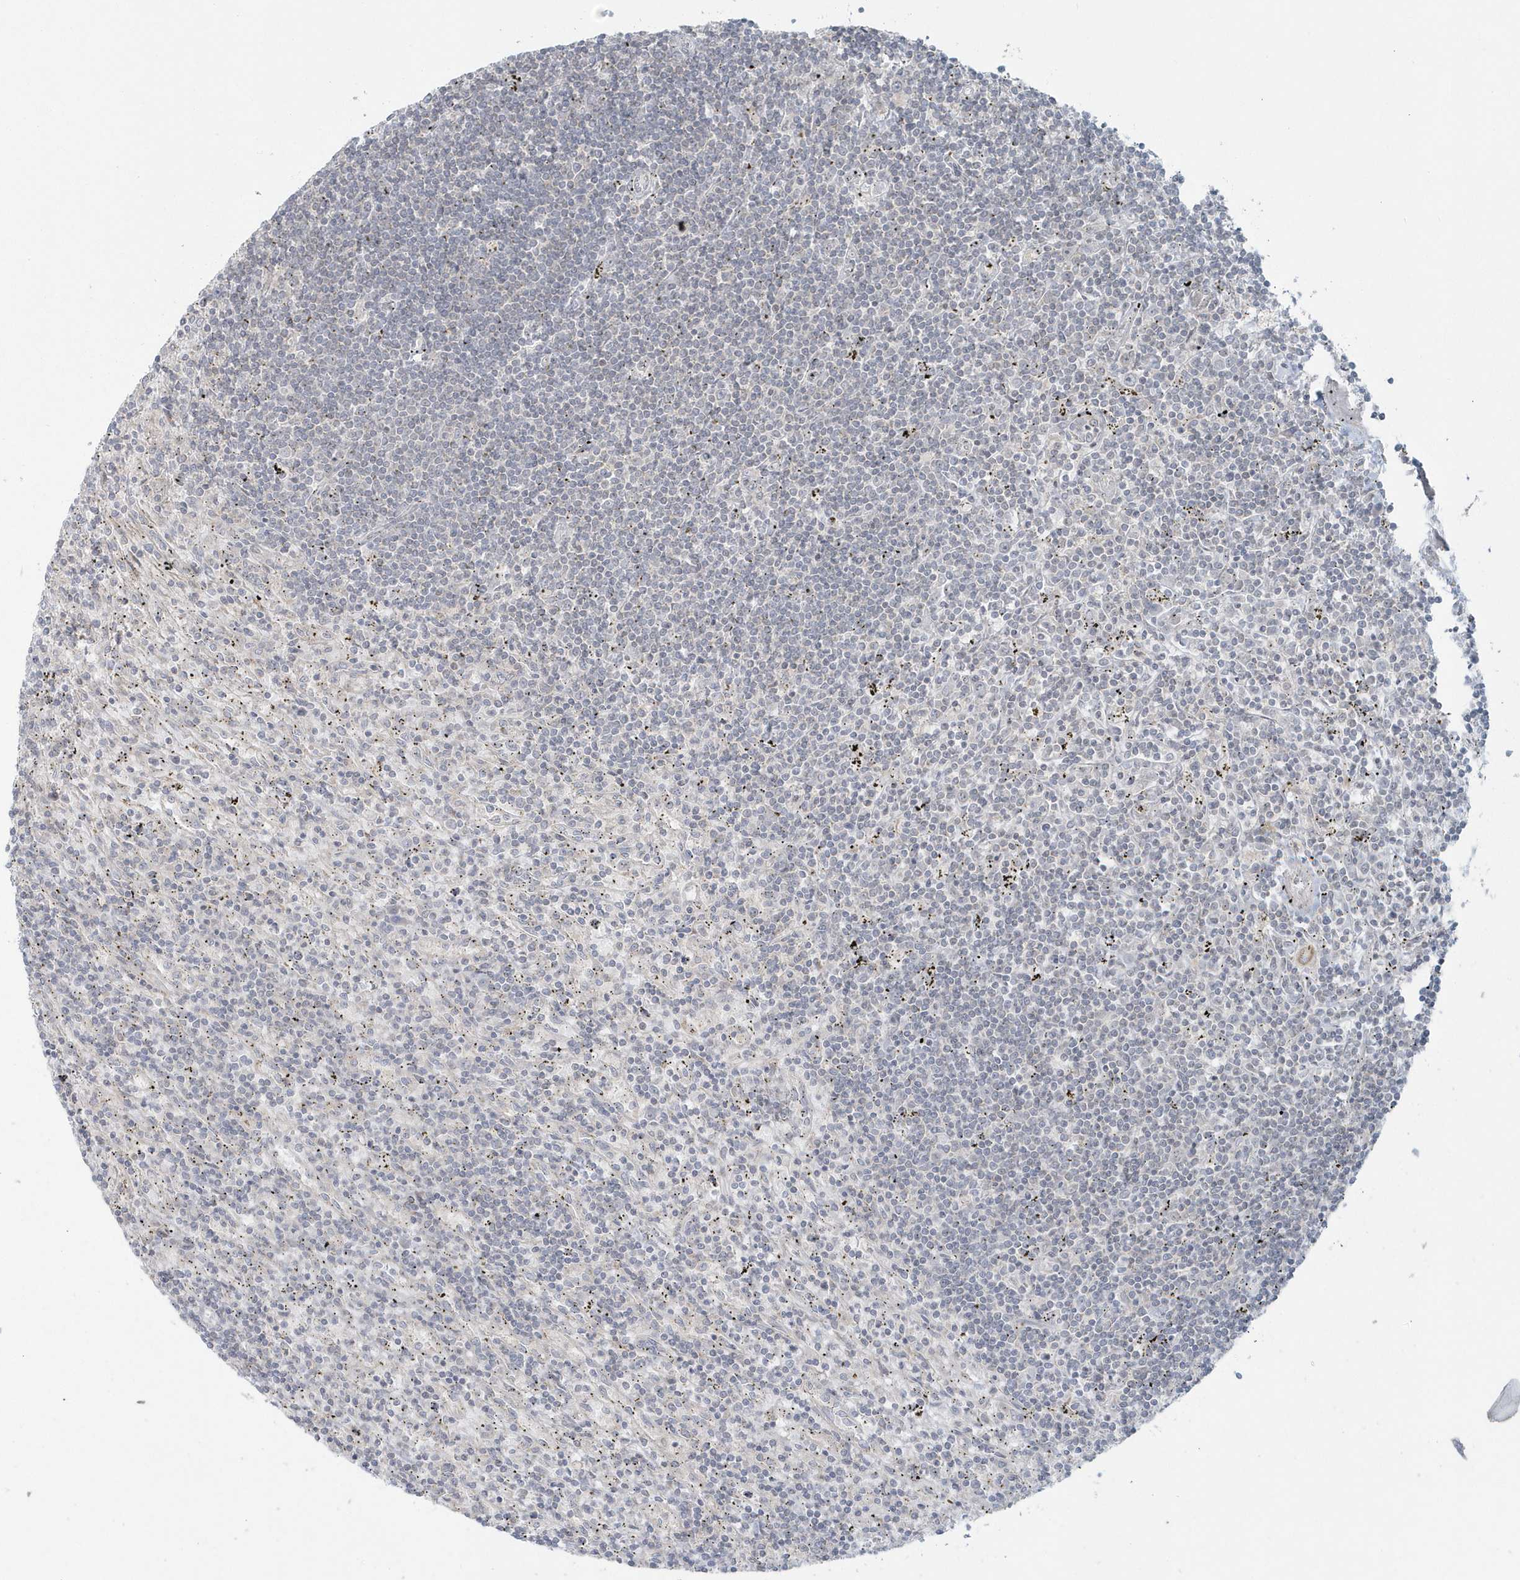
{"staining": {"intensity": "negative", "quantity": "none", "location": "none"}, "tissue": "lymphoma", "cell_type": "Tumor cells", "image_type": "cancer", "snomed": [{"axis": "morphology", "description": "Malignant lymphoma, non-Hodgkin's type, Low grade"}, {"axis": "topography", "description": "Spleen"}], "caption": "Immunohistochemistry (IHC) of low-grade malignant lymphoma, non-Hodgkin's type shows no positivity in tumor cells. The staining was performed using DAB to visualize the protein expression in brown, while the nuclei were stained in blue with hematoxylin (Magnification: 20x).", "gene": "BLTP3A", "patient": {"sex": "male", "age": 76}}